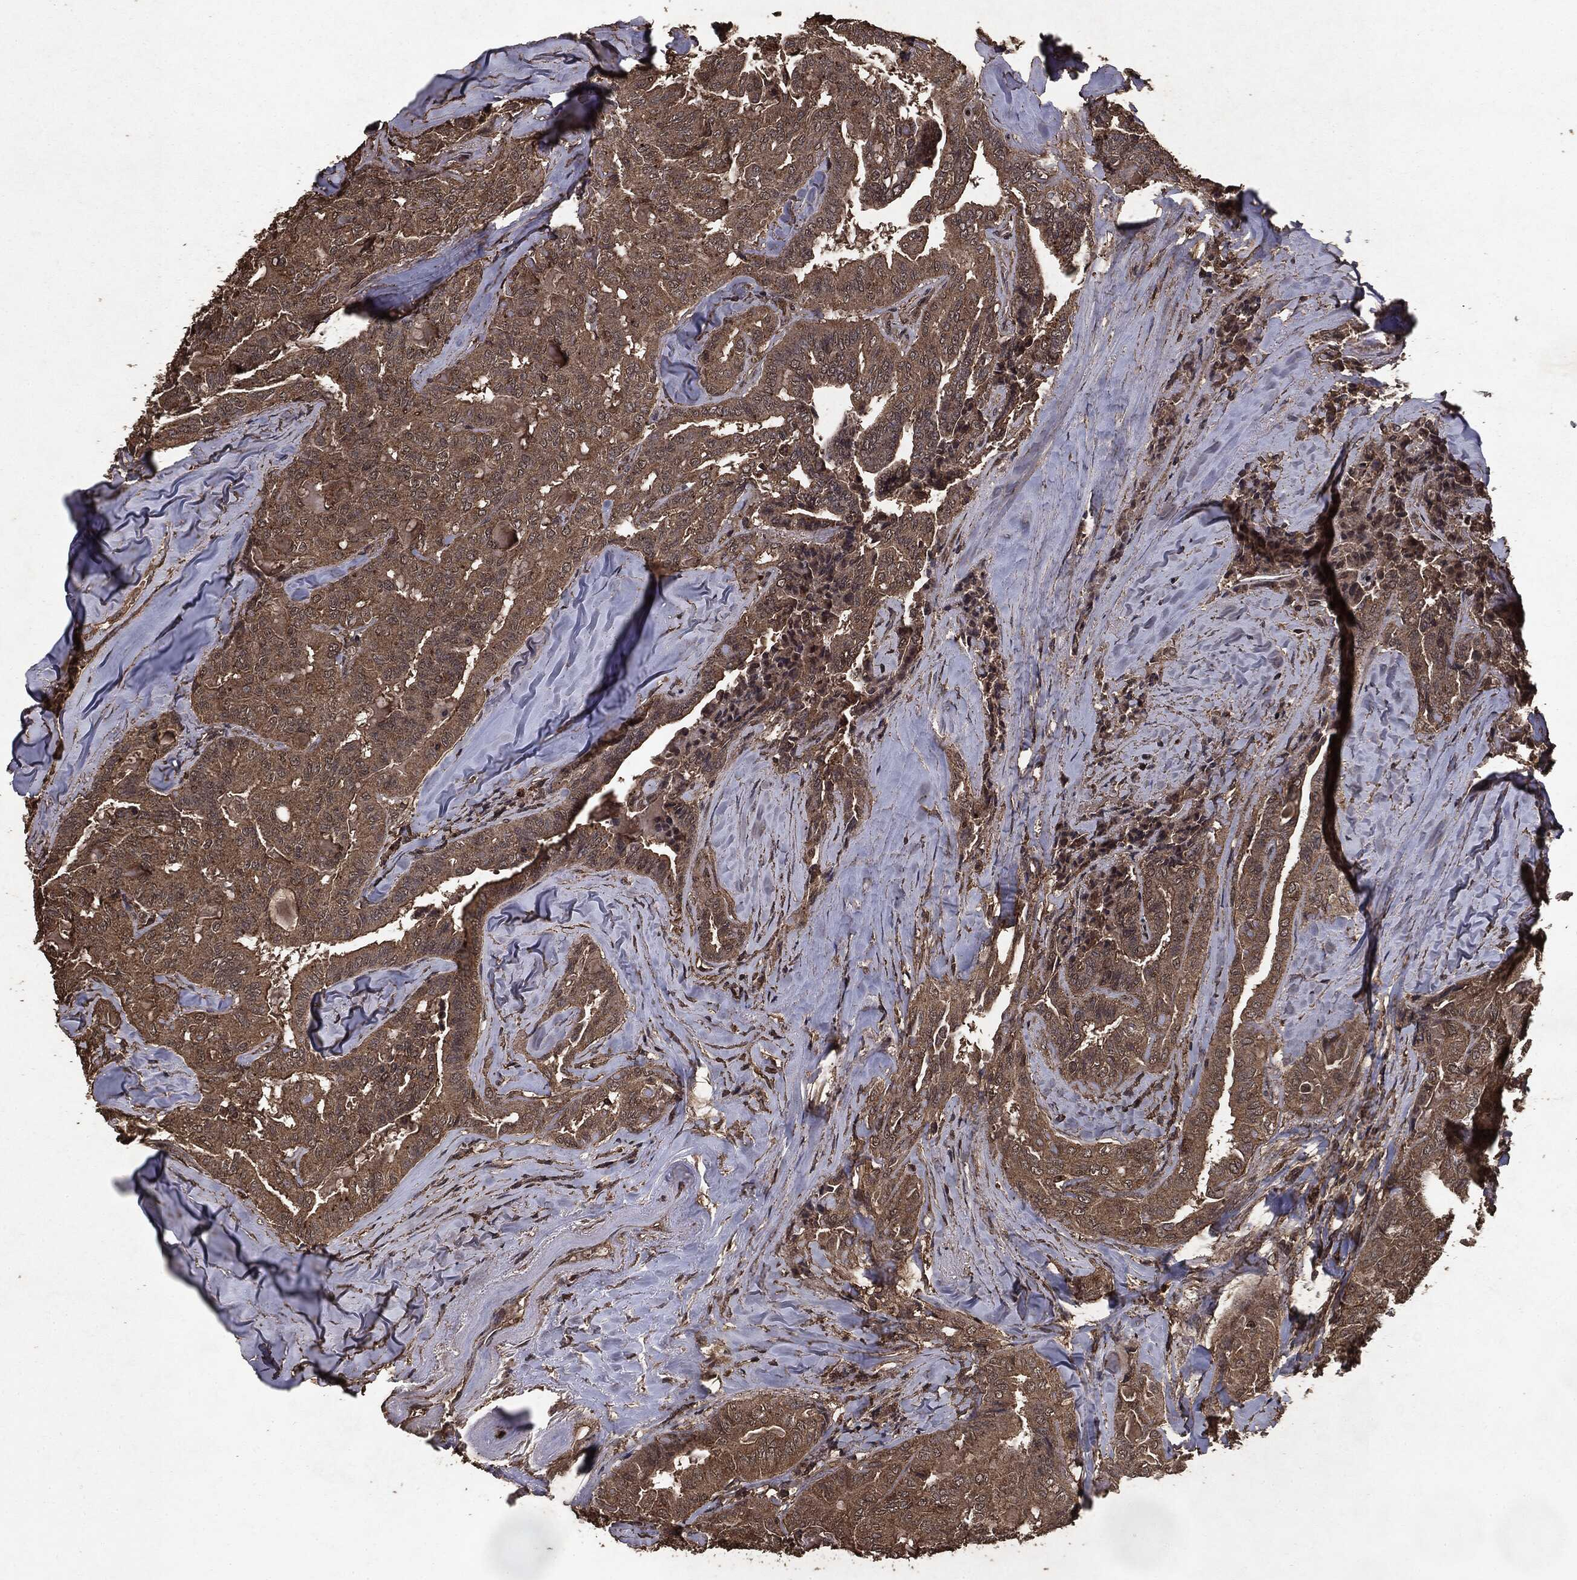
{"staining": {"intensity": "moderate", "quantity": ">75%", "location": "cytoplasmic/membranous"}, "tissue": "thyroid cancer", "cell_type": "Tumor cells", "image_type": "cancer", "snomed": [{"axis": "morphology", "description": "Papillary adenocarcinoma, NOS"}, {"axis": "topography", "description": "Thyroid gland"}], "caption": "A histopathology image of human thyroid cancer (papillary adenocarcinoma) stained for a protein exhibits moderate cytoplasmic/membranous brown staining in tumor cells. The protein is stained brown, and the nuclei are stained in blue (DAB IHC with brightfield microscopy, high magnification).", "gene": "NME1", "patient": {"sex": "female", "age": 68}}